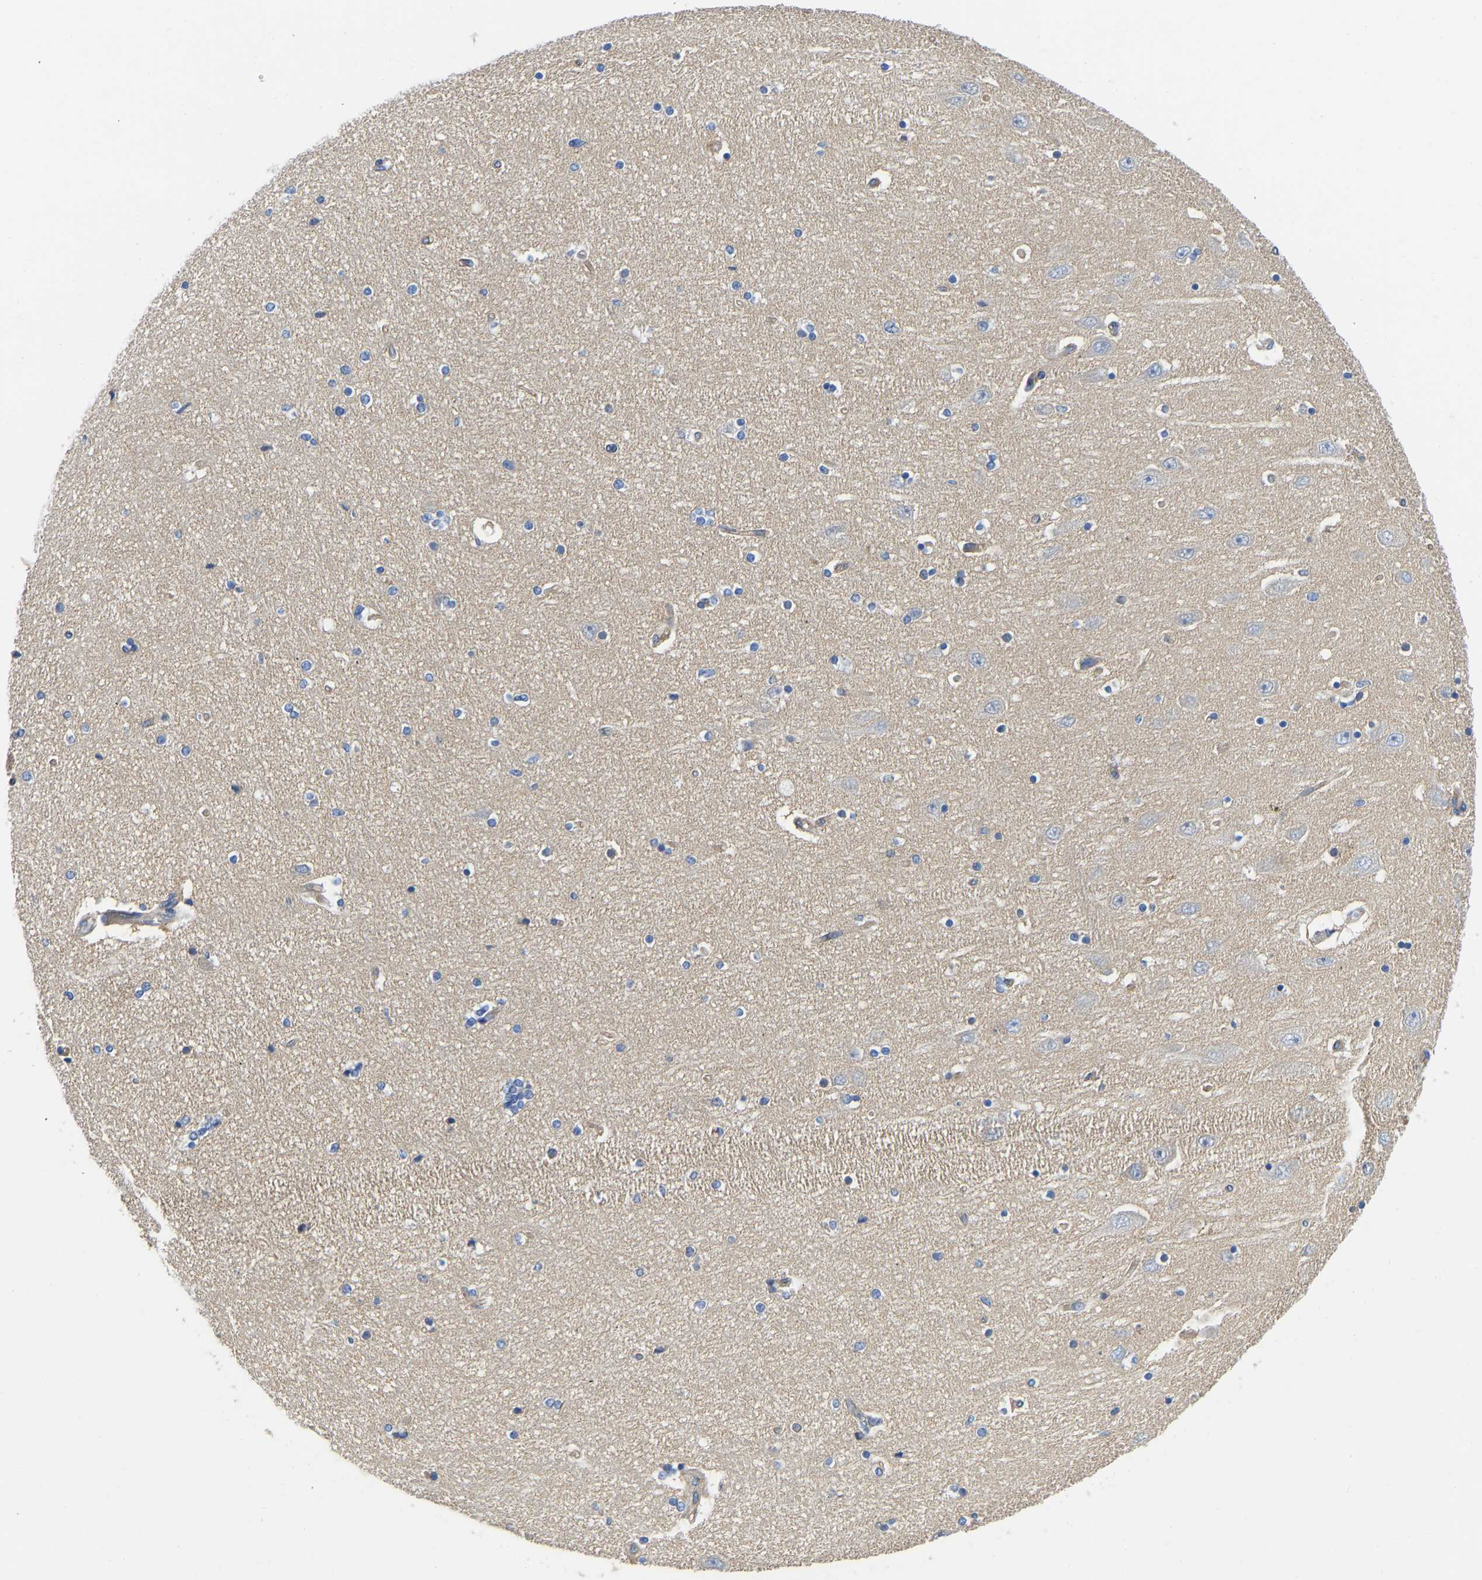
{"staining": {"intensity": "weak", "quantity": "<25%", "location": "cytoplasmic/membranous"}, "tissue": "hippocampus", "cell_type": "Glial cells", "image_type": "normal", "snomed": [{"axis": "morphology", "description": "Normal tissue, NOS"}, {"axis": "topography", "description": "Hippocampus"}], "caption": "Immunohistochemical staining of unremarkable human hippocampus reveals no significant expression in glial cells.", "gene": "CHAD", "patient": {"sex": "female", "age": 54}}